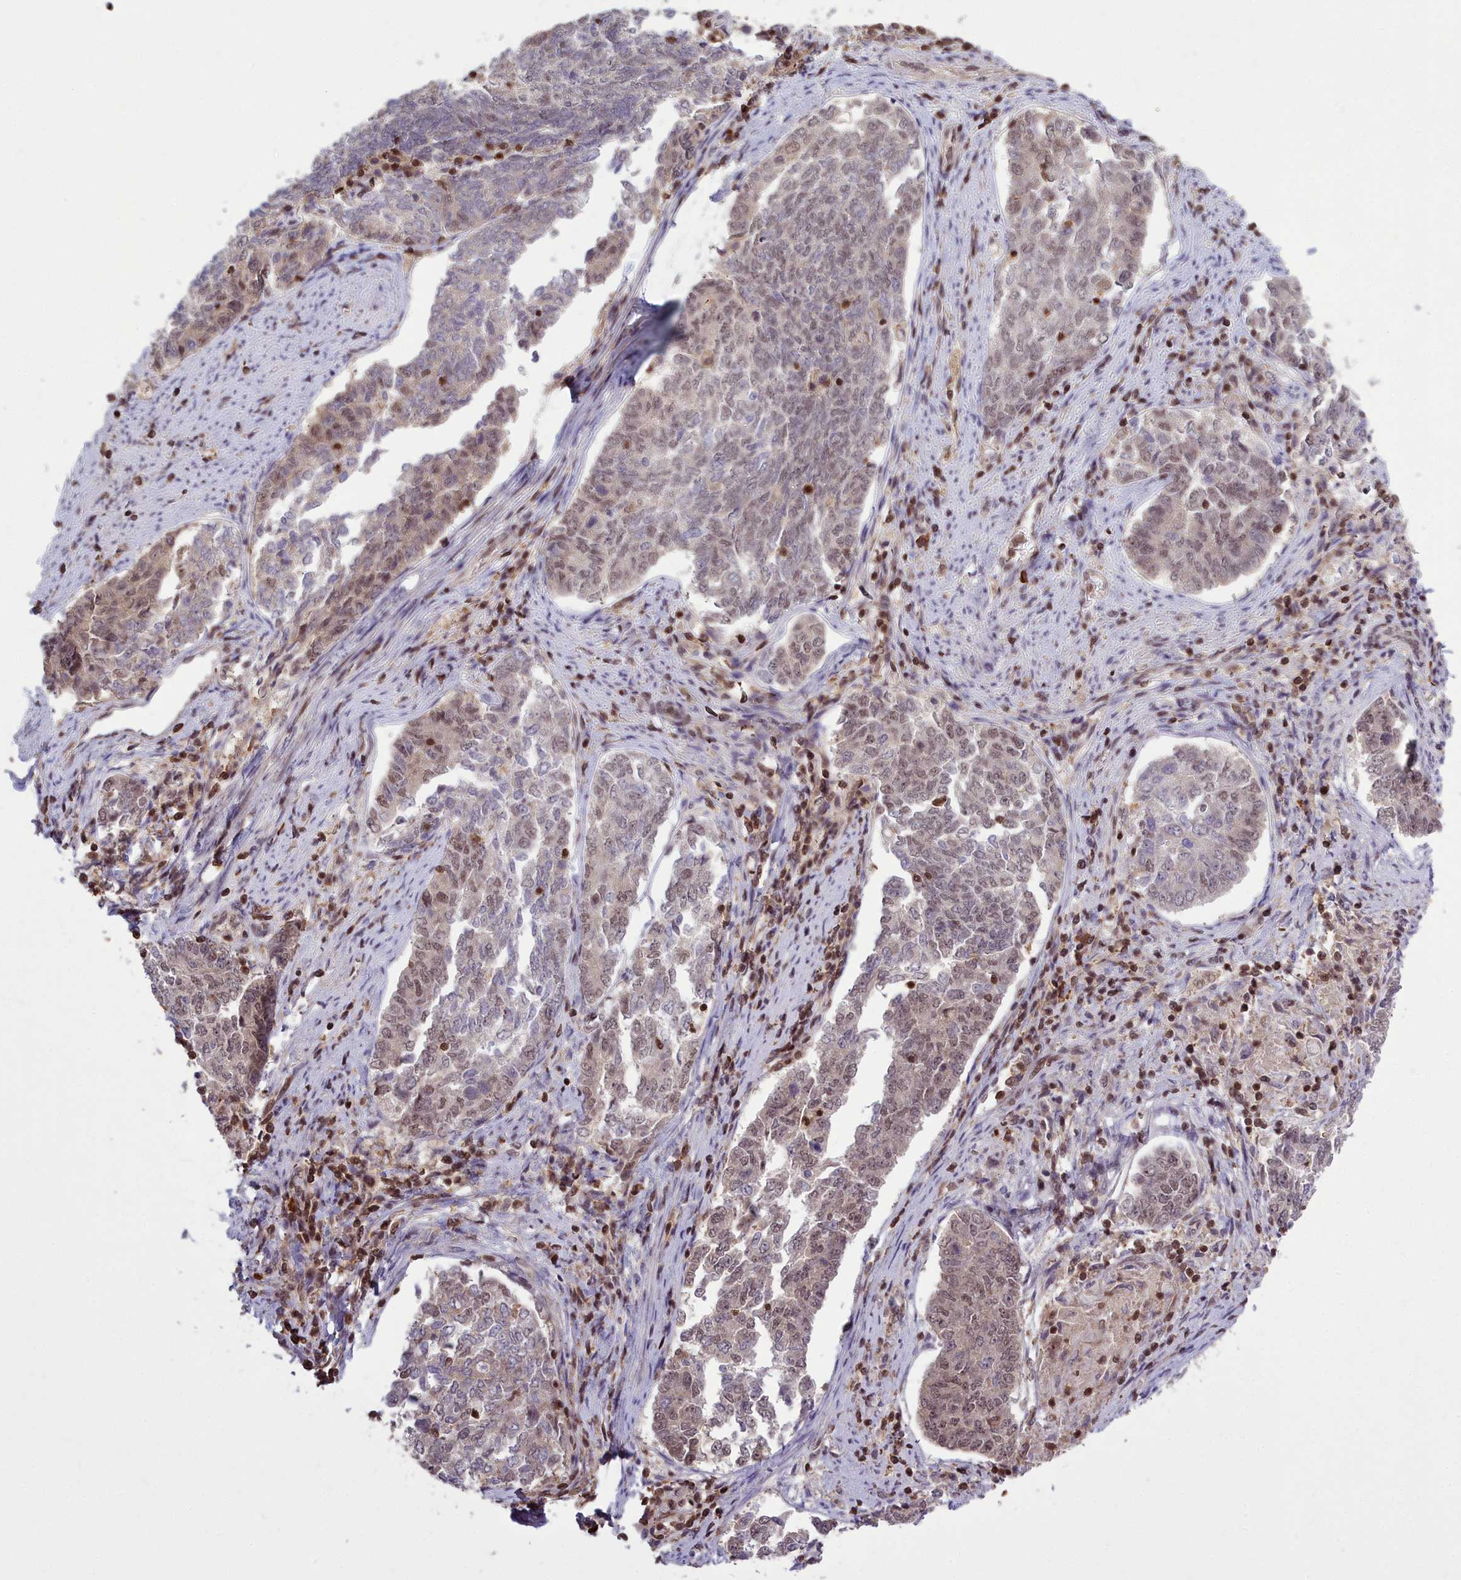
{"staining": {"intensity": "weak", "quantity": "25%-75%", "location": "nuclear"}, "tissue": "endometrial cancer", "cell_type": "Tumor cells", "image_type": "cancer", "snomed": [{"axis": "morphology", "description": "Adenocarcinoma, NOS"}, {"axis": "topography", "description": "Endometrium"}], "caption": "This is a micrograph of IHC staining of endometrial adenocarcinoma, which shows weak staining in the nuclear of tumor cells.", "gene": "GMEB1", "patient": {"sex": "female", "age": 80}}